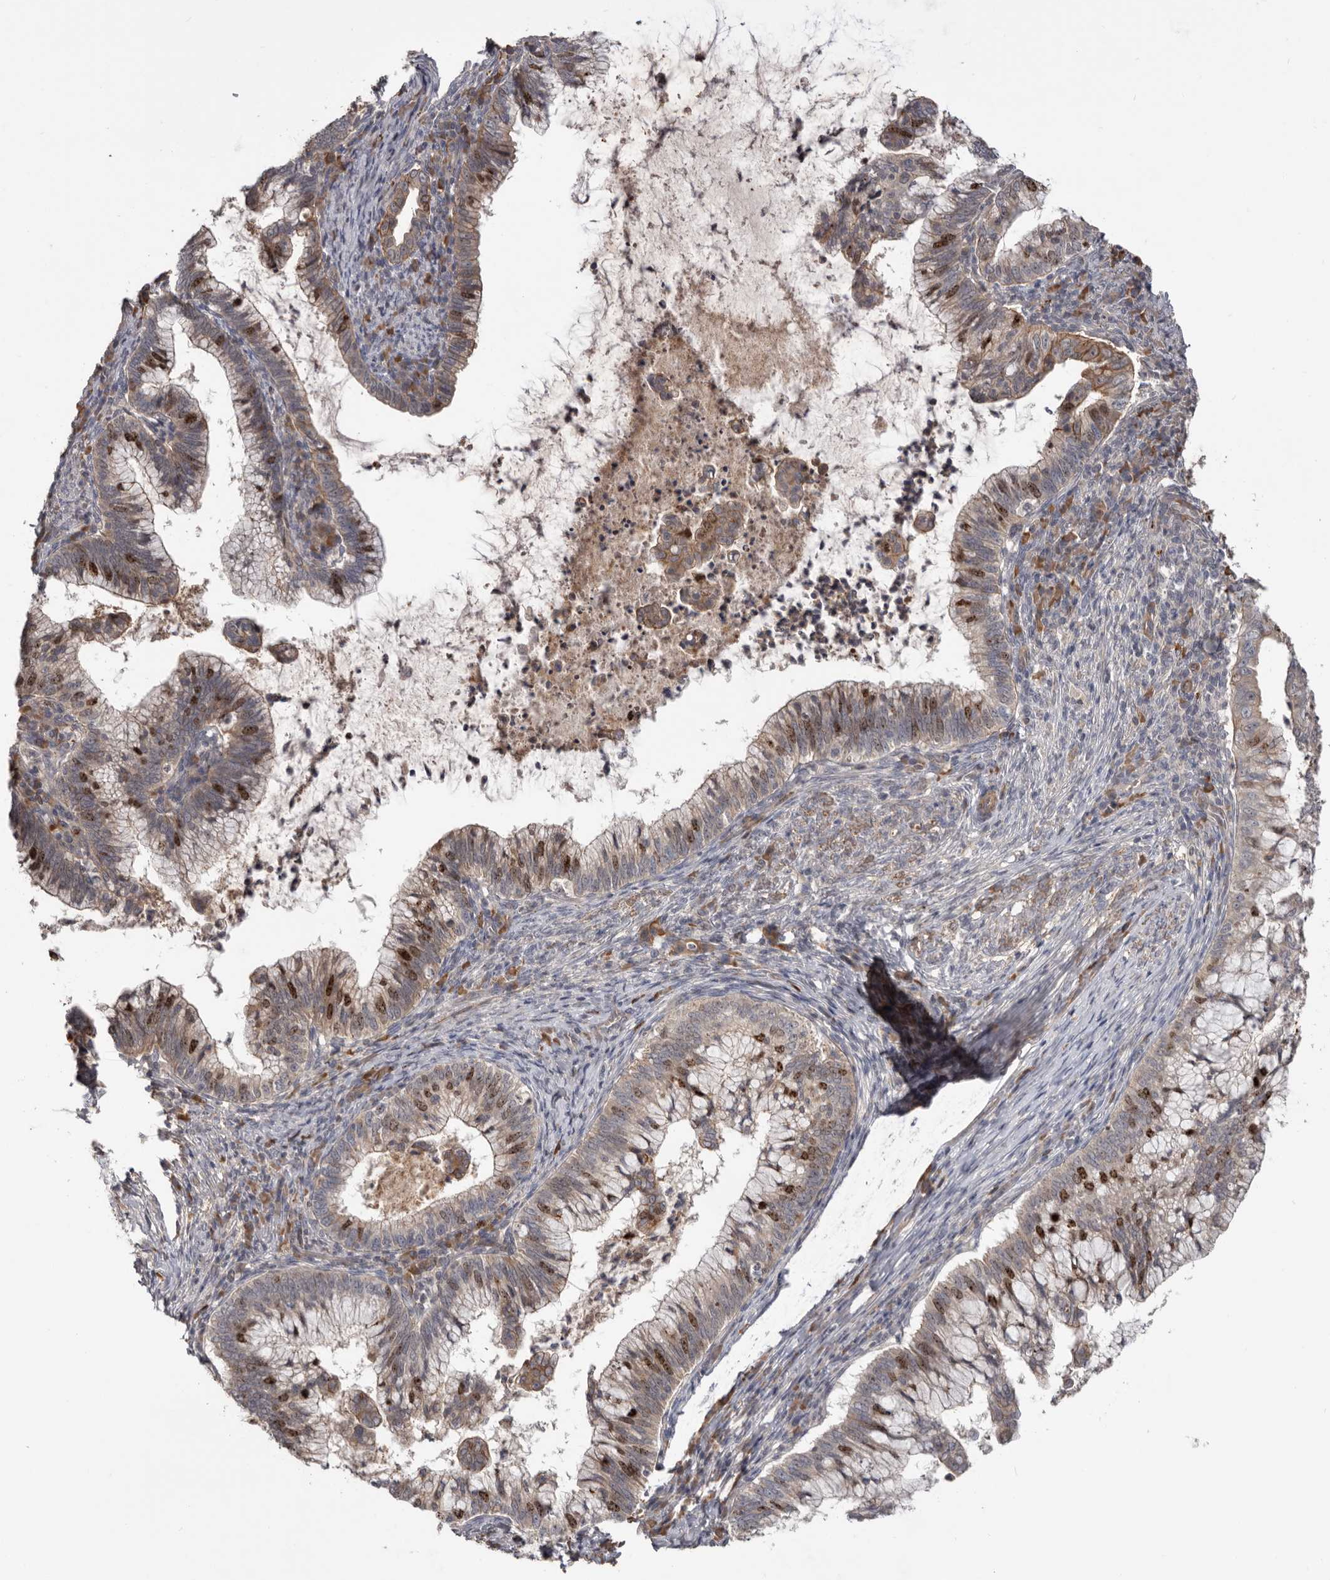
{"staining": {"intensity": "strong", "quantity": "25%-75%", "location": "nuclear"}, "tissue": "cervical cancer", "cell_type": "Tumor cells", "image_type": "cancer", "snomed": [{"axis": "morphology", "description": "Adenocarcinoma, NOS"}, {"axis": "topography", "description": "Cervix"}], "caption": "Human cervical adenocarcinoma stained for a protein (brown) displays strong nuclear positive positivity in about 25%-75% of tumor cells.", "gene": "CDCA8", "patient": {"sex": "female", "age": 36}}